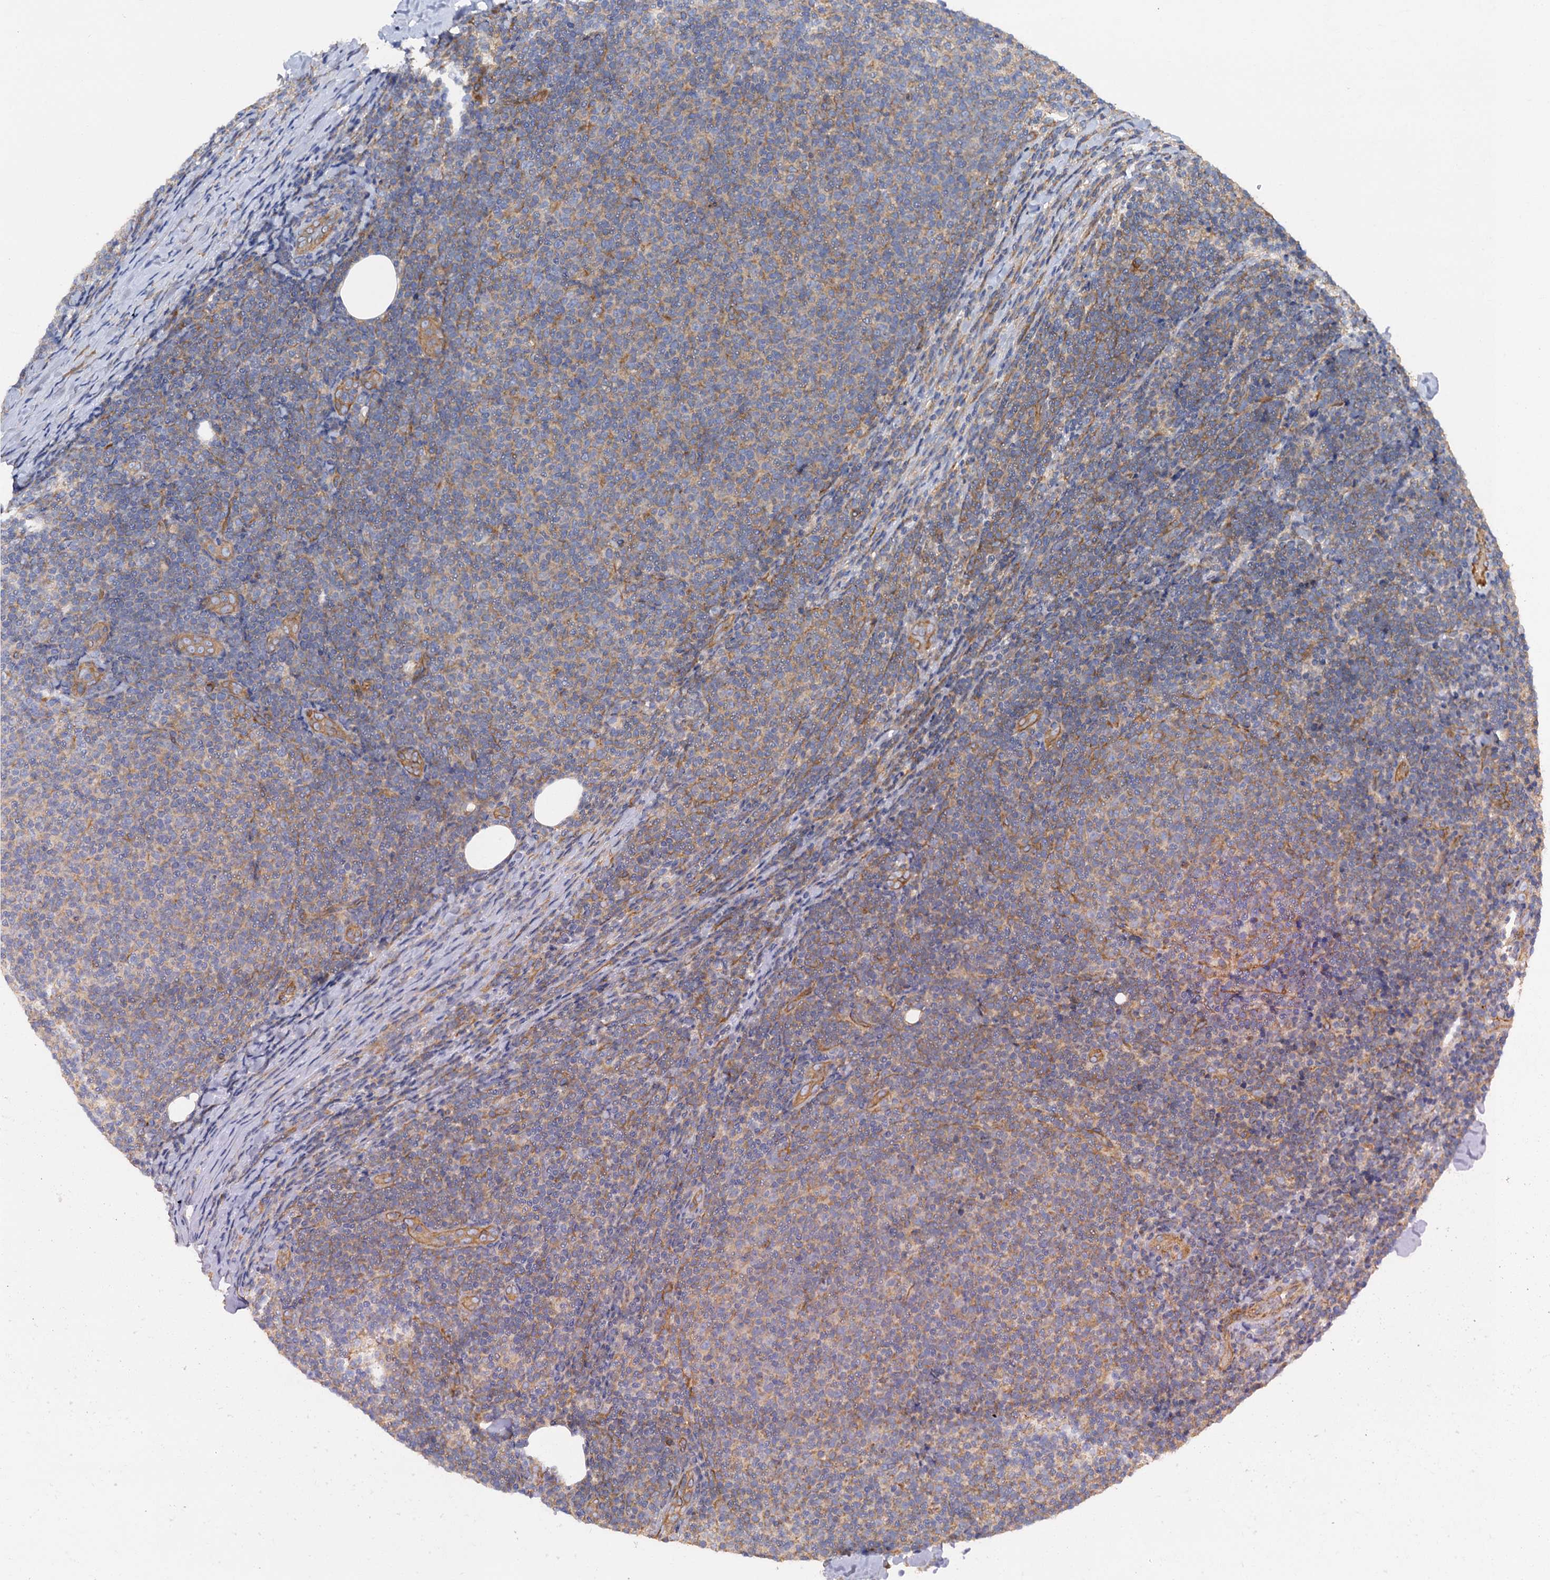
{"staining": {"intensity": "weak", "quantity": "25%-75%", "location": "cytoplasmic/membranous"}, "tissue": "lymphoma", "cell_type": "Tumor cells", "image_type": "cancer", "snomed": [{"axis": "morphology", "description": "Malignant lymphoma, non-Hodgkin's type, Low grade"}, {"axis": "topography", "description": "Lymph node"}], "caption": "Immunohistochemical staining of human low-grade malignant lymphoma, non-Hodgkin's type exhibits low levels of weak cytoplasmic/membranous positivity in about 25%-75% of tumor cells.", "gene": "MRPL48", "patient": {"sex": "male", "age": 66}}